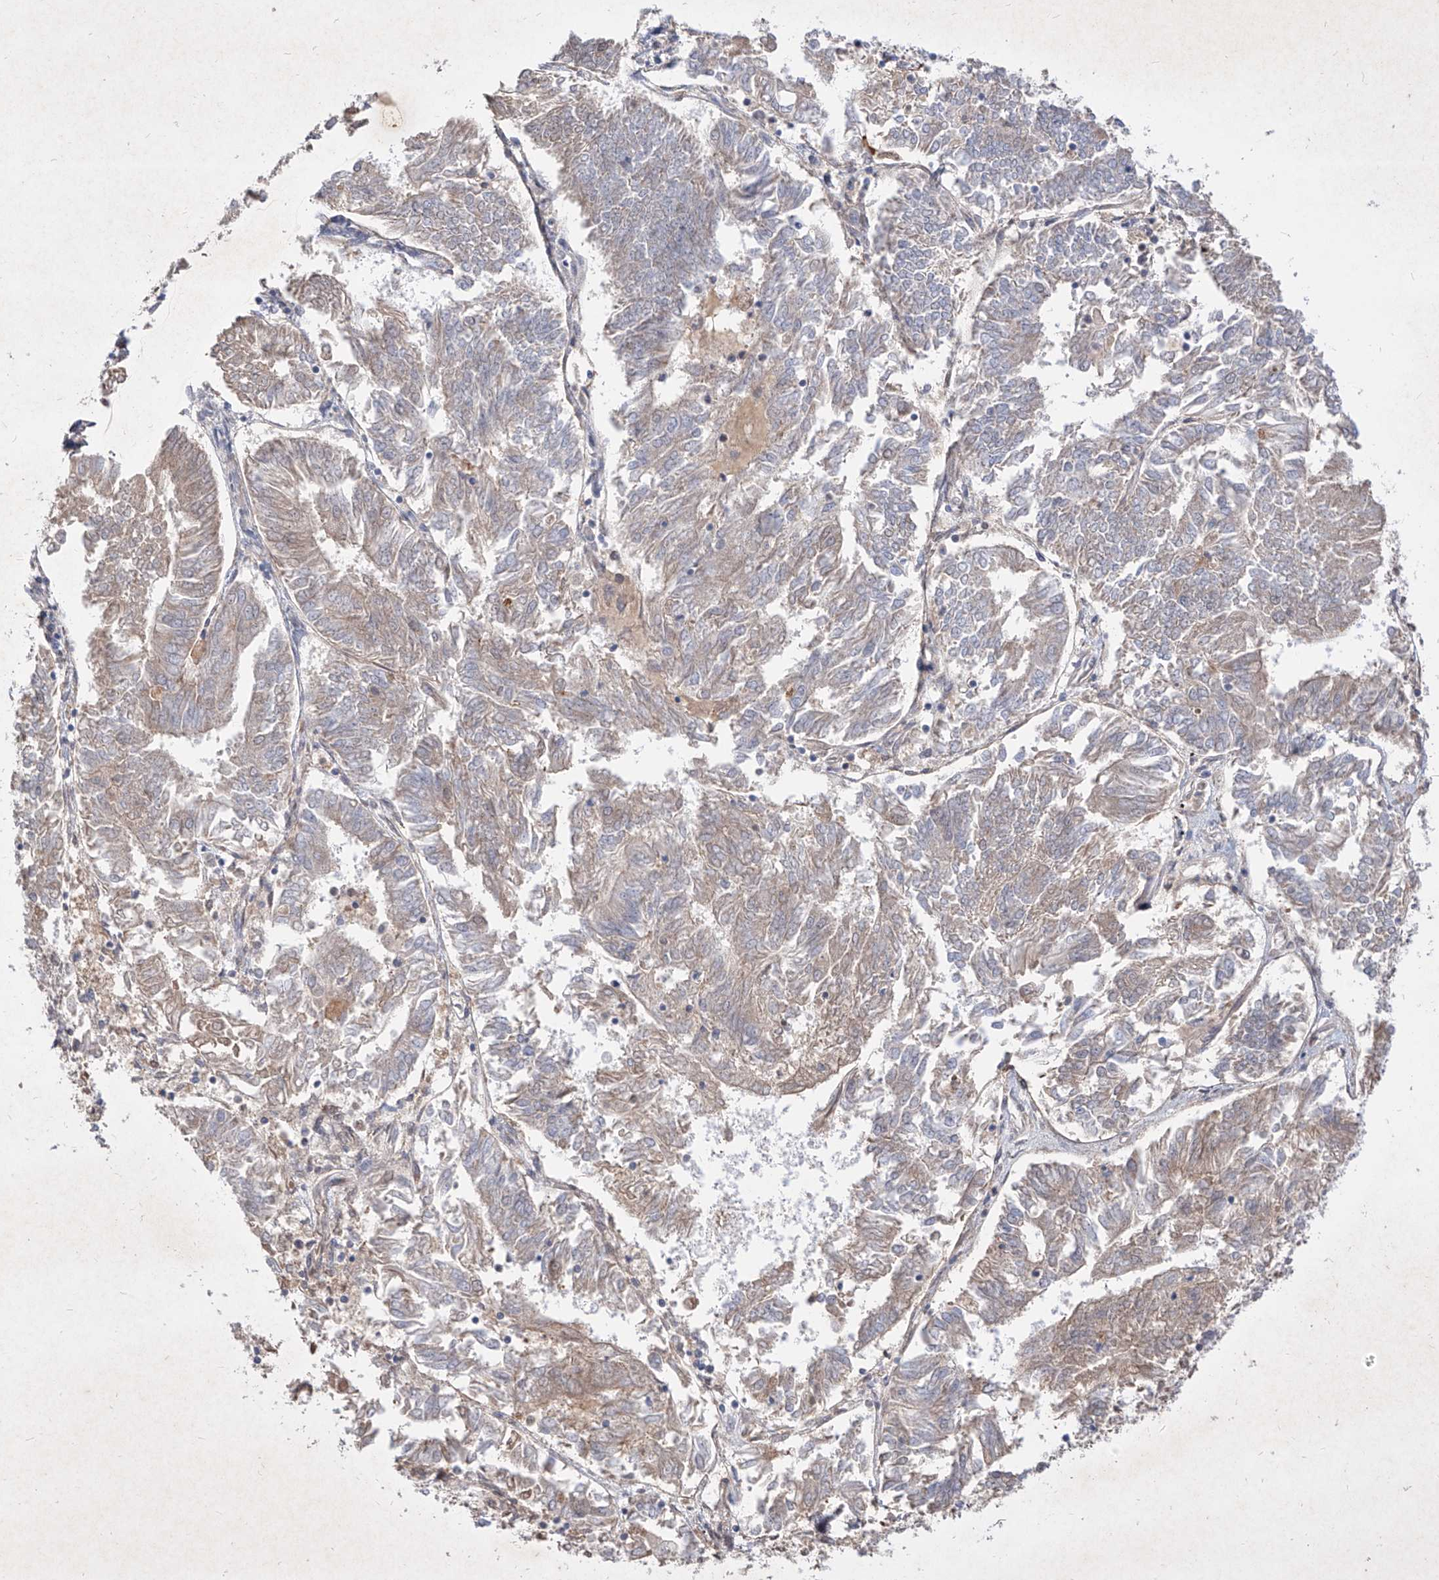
{"staining": {"intensity": "weak", "quantity": "<25%", "location": "cytoplasmic/membranous"}, "tissue": "endometrial cancer", "cell_type": "Tumor cells", "image_type": "cancer", "snomed": [{"axis": "morphology", "description": "Adenocarcinoma, NOS"}, {"axis": "topography", "description": "Endometrium"}], "caption": "This is an immunohistochemistry histopathology image of human endometrial adenocarcinoma. There is no staining in tumor cells.", "gene": "C4A", "patient": {"sex": "female", "age": 58}}